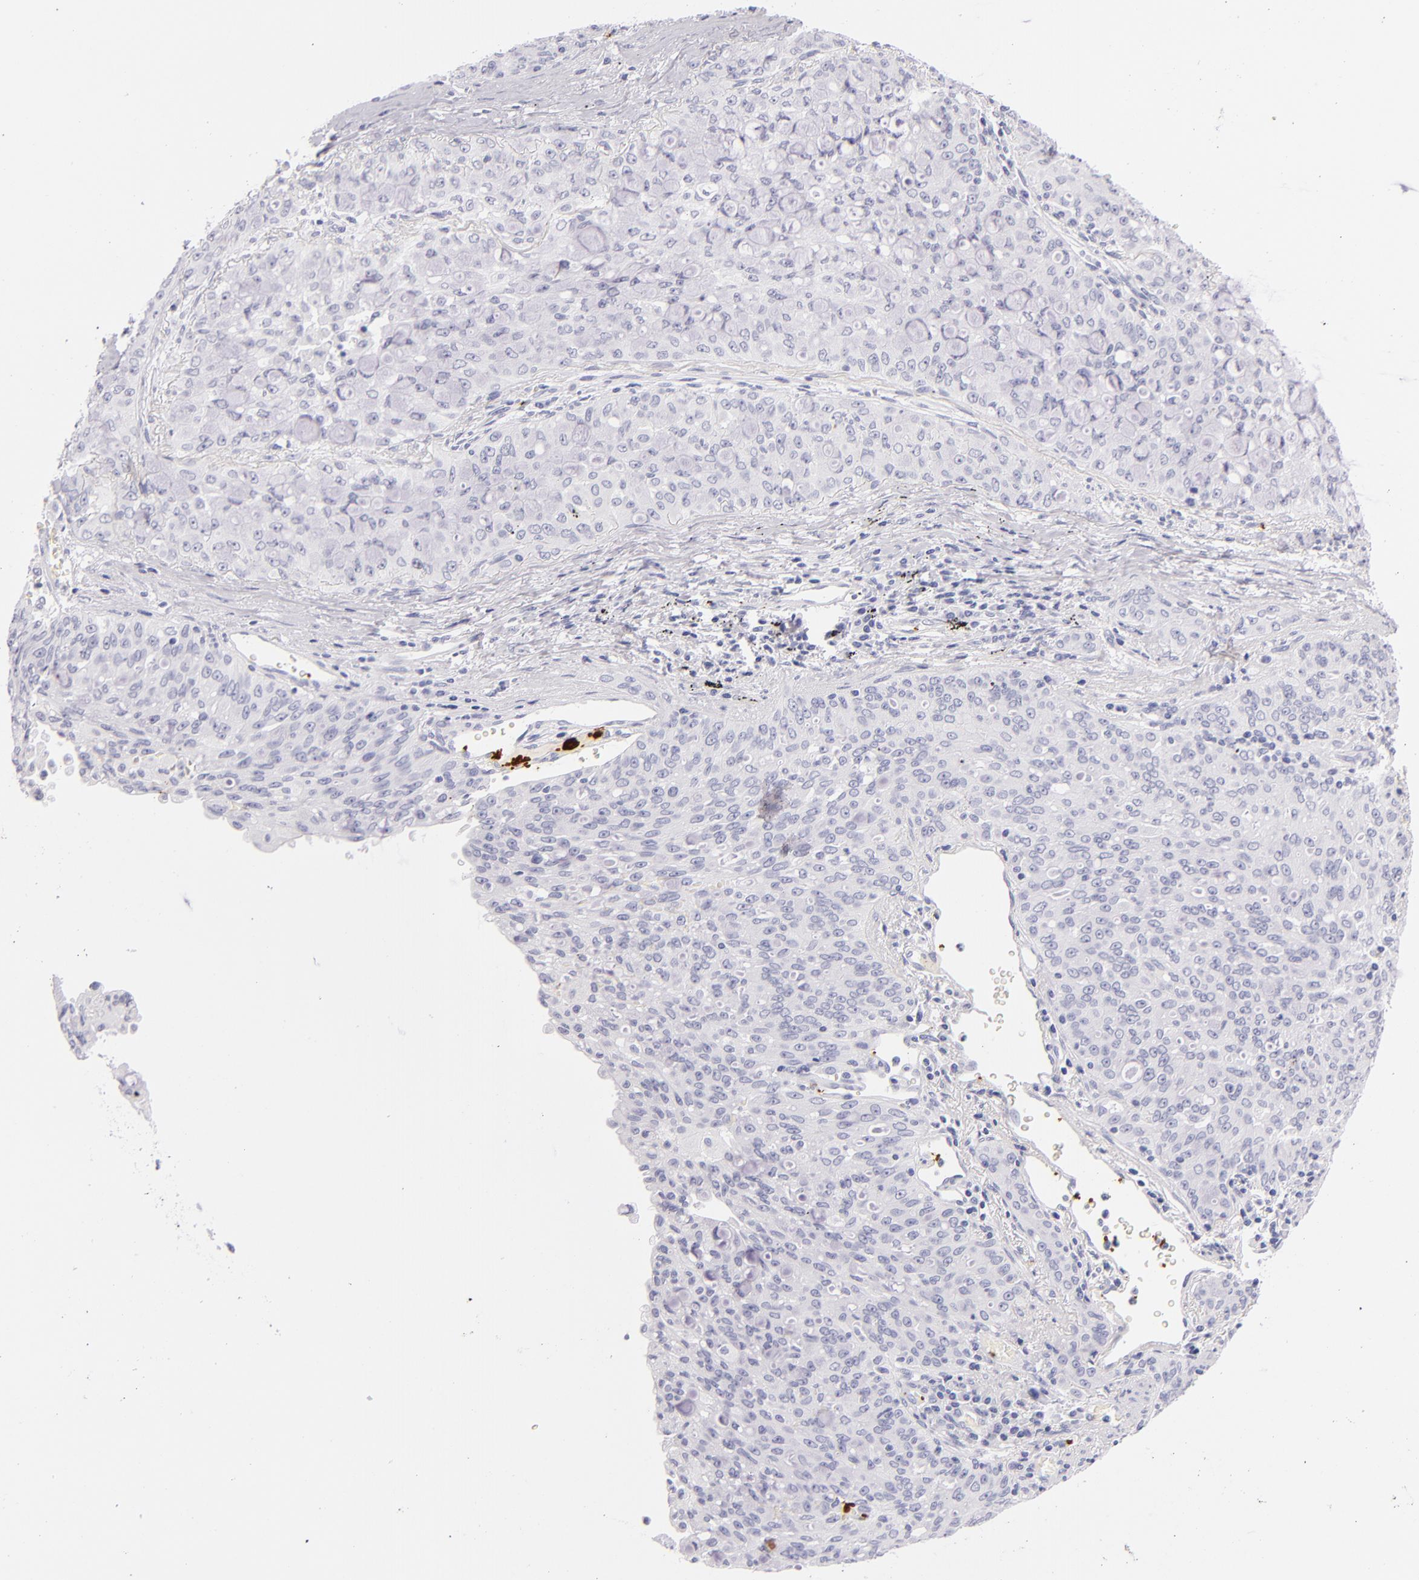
{"staining": {"intensity": "negative", "quantity": "none", "location": "none"}, "tissue": "lung cancer", "cell_type": "Tumor cells", "image_type": "cancer", "snomed": [{"axis": "morphology", "description": "Adenocarcinoma, NOS"}, {"axis": "topography", "description": "Lung"}], "caption": "This is a micrograph of immunohistochemistry (IHC) staining of adenocarcinoma (lung), which shows no staining in tumor cells.", "gene": "GP1BA", "patient": {"sex": "female", "age": 44}}